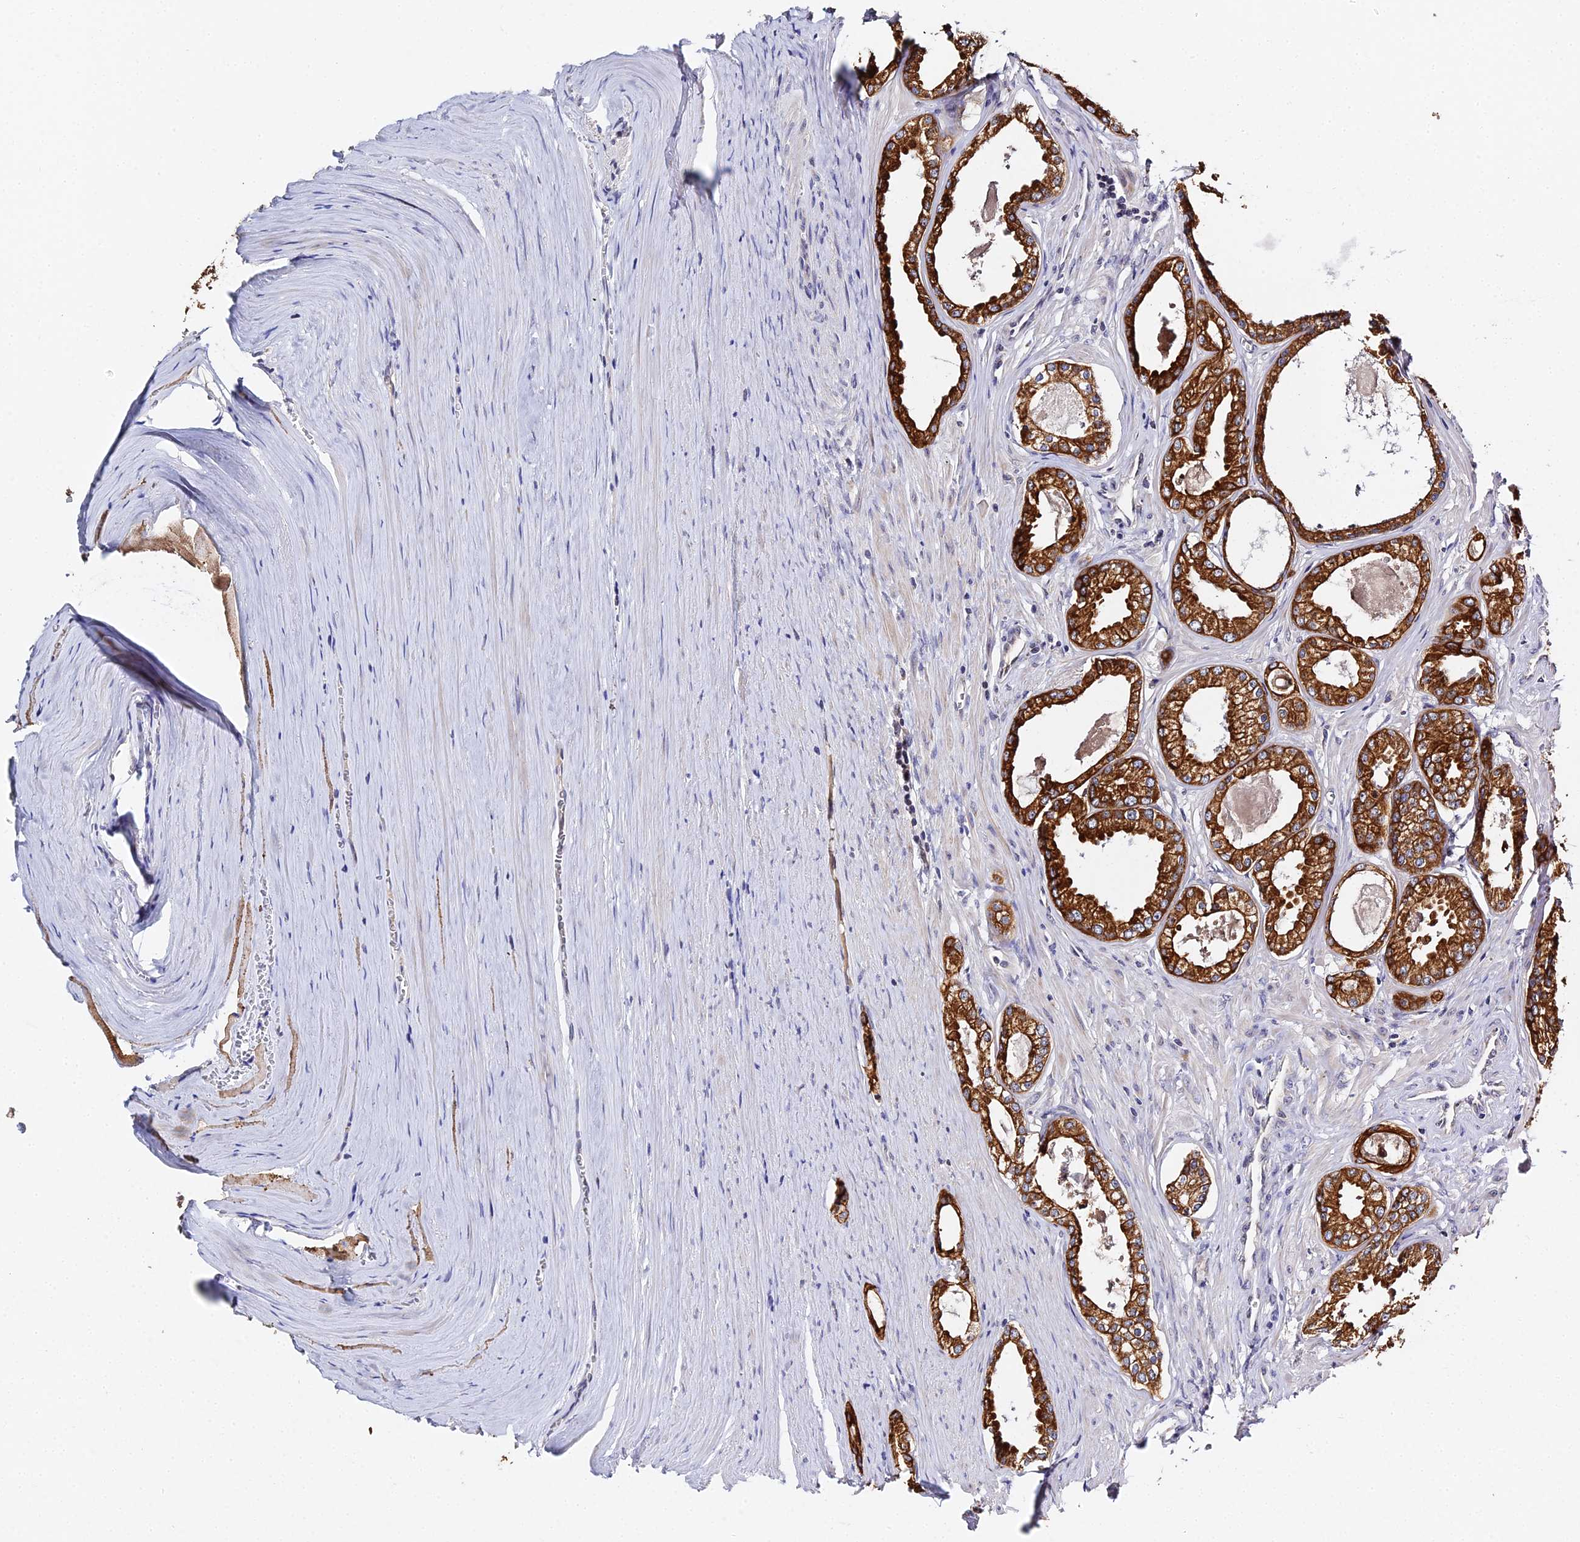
{"staining": {"intensity": "strong", "quantity": ">75%", "location": "cytoplasmic/membranous"}, "tissue": "prostate cancer", "cell_type": "Tumor cells", "image_type": "cancer", "snomed": [{"axis": "morphology", "description": "Adenocarcinoma, High grade"}, {"axis": "topography", "description": "Prostate"}], "caption": "Immunohistochemical staining of human prostate cancer displays high levels of strong cytoplasmic/membranous protein positivity in approximately >75% of tumor cells. Using DAB (3,3'-diaminobenzidine) (brown) and hematoxylin (blue) stains, captured at high magnification using brightfield microscopy.", "gene": "ZXDA", "patient": {"sex": "male", "age": 68}}